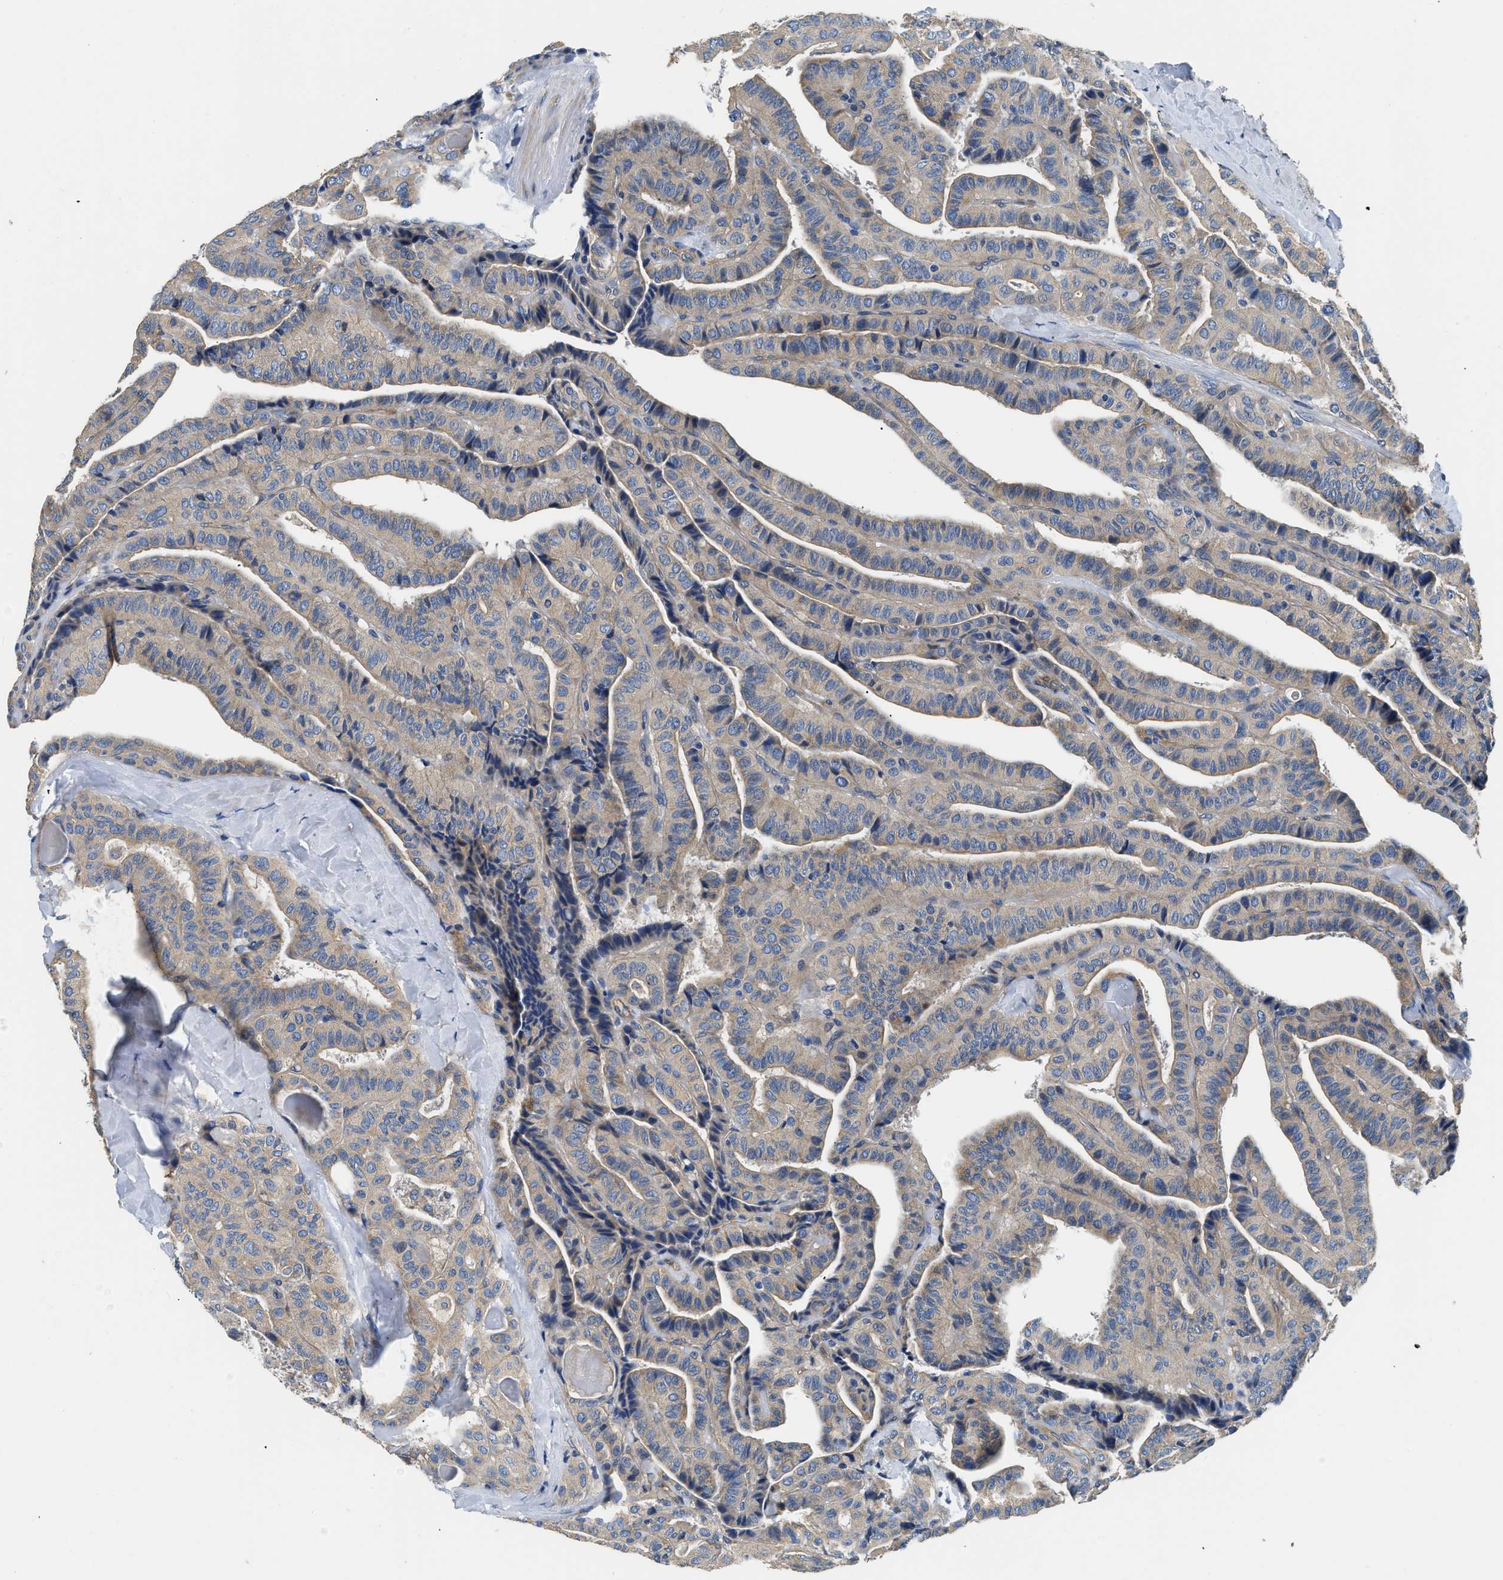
{"staining": {"intensity": "weak", "quantity": ">75%", "location": "cytoplasmic/membranous"}, "tissue": "thyroid cancer", "cell_type": "Tumor cells", "image_type": "cancer", "snomed": [{"axis": "morphology", "description": "Papillary adenocarcinoma, NOS"}, {"axis": "topography", "description": "Thyroid gland"}], "caption": "Immunohistochemistry (IHC) staining of thyroid cancer, which demonstrates low levels of weak cytoplasmic/membranous expression in about >75% of tumor cells indicating weak cytoplasmic/membranous protein positivity. The staining was performed using DAB (brown) for protein detection and nuclei were counterstained in hematoxylin (blue).", "gene": "CSDE1", "patient": {"sex": "male", "age": 77}}